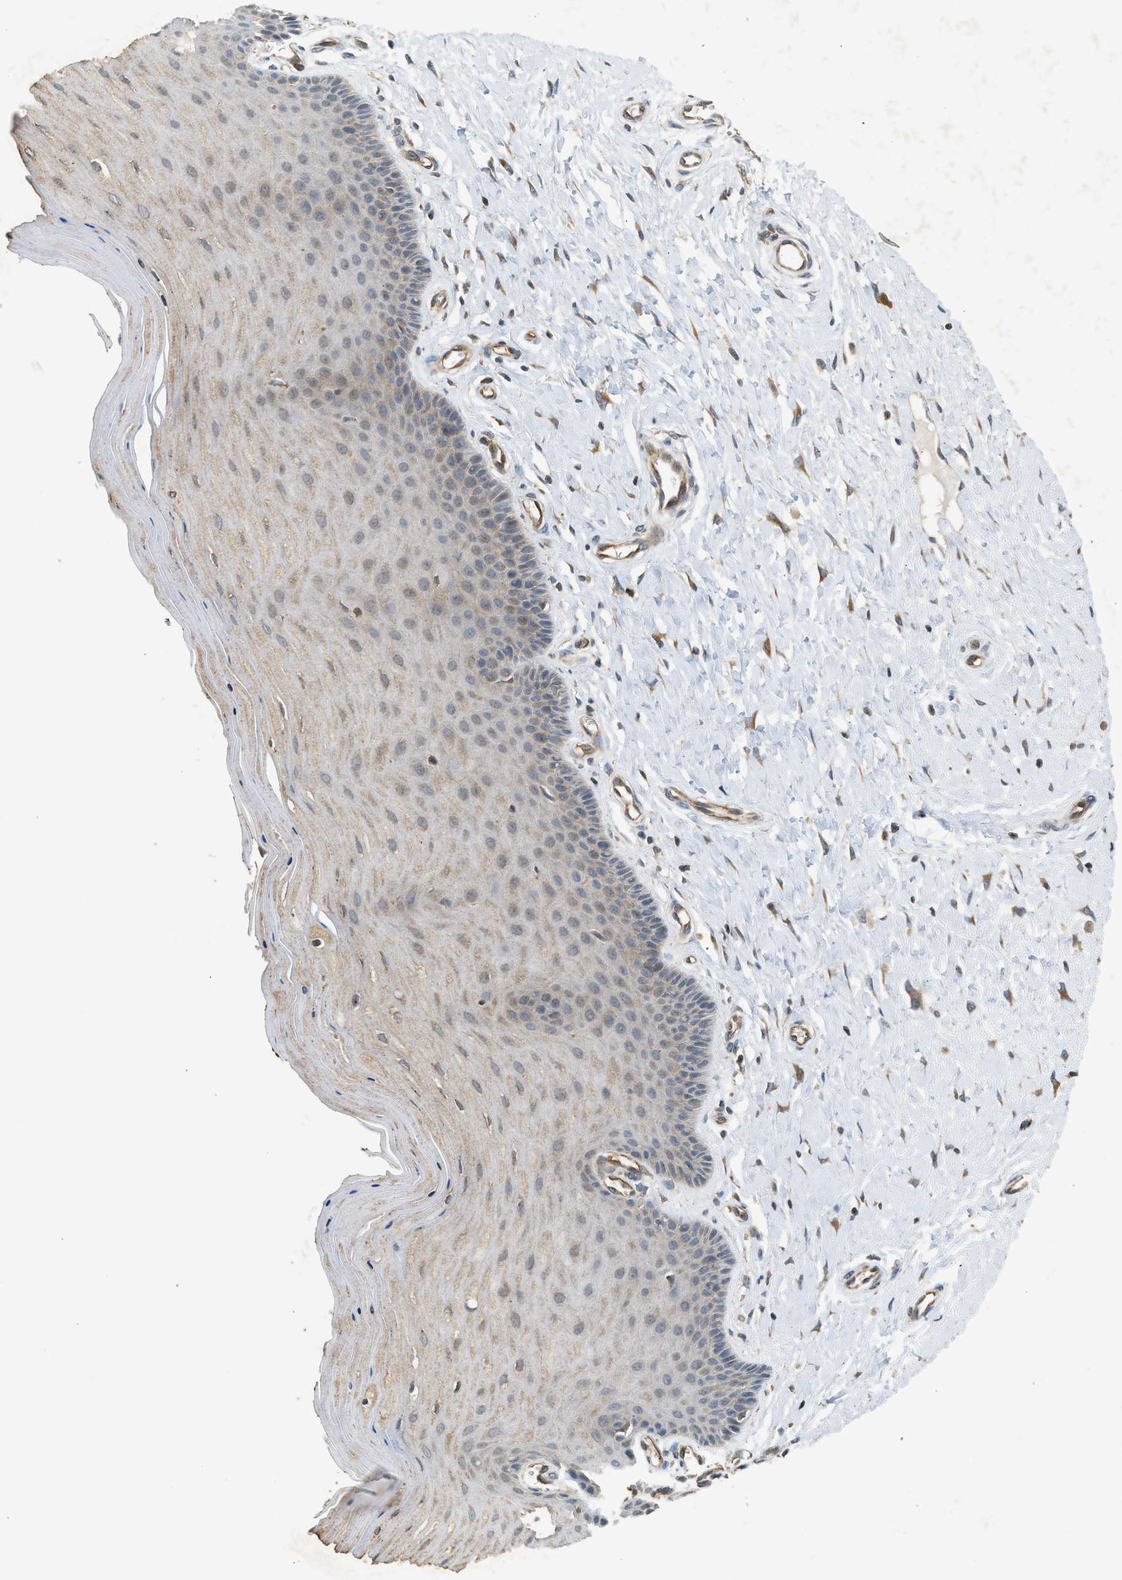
{"staining": {"intensity": "moderate", "quantity": ">75%", "location": "cytoplasmic/membranous"}, "tissue": "cervix", "cell_type": "Glandular cells", "image_type": "normal", "snomed": [{"axis": "morphology", "description": "Normal tissue, NOS"}, {"axis": "topography", "description": "Cervix"}], "caption": "The histopathology image exhibits a brown stain indicating the presence of a protein in the cytoplasmic/membranous of glandular cells in cervix.", "gene": "HIP1R", "patient": {"sex": "female", "age": 55}}